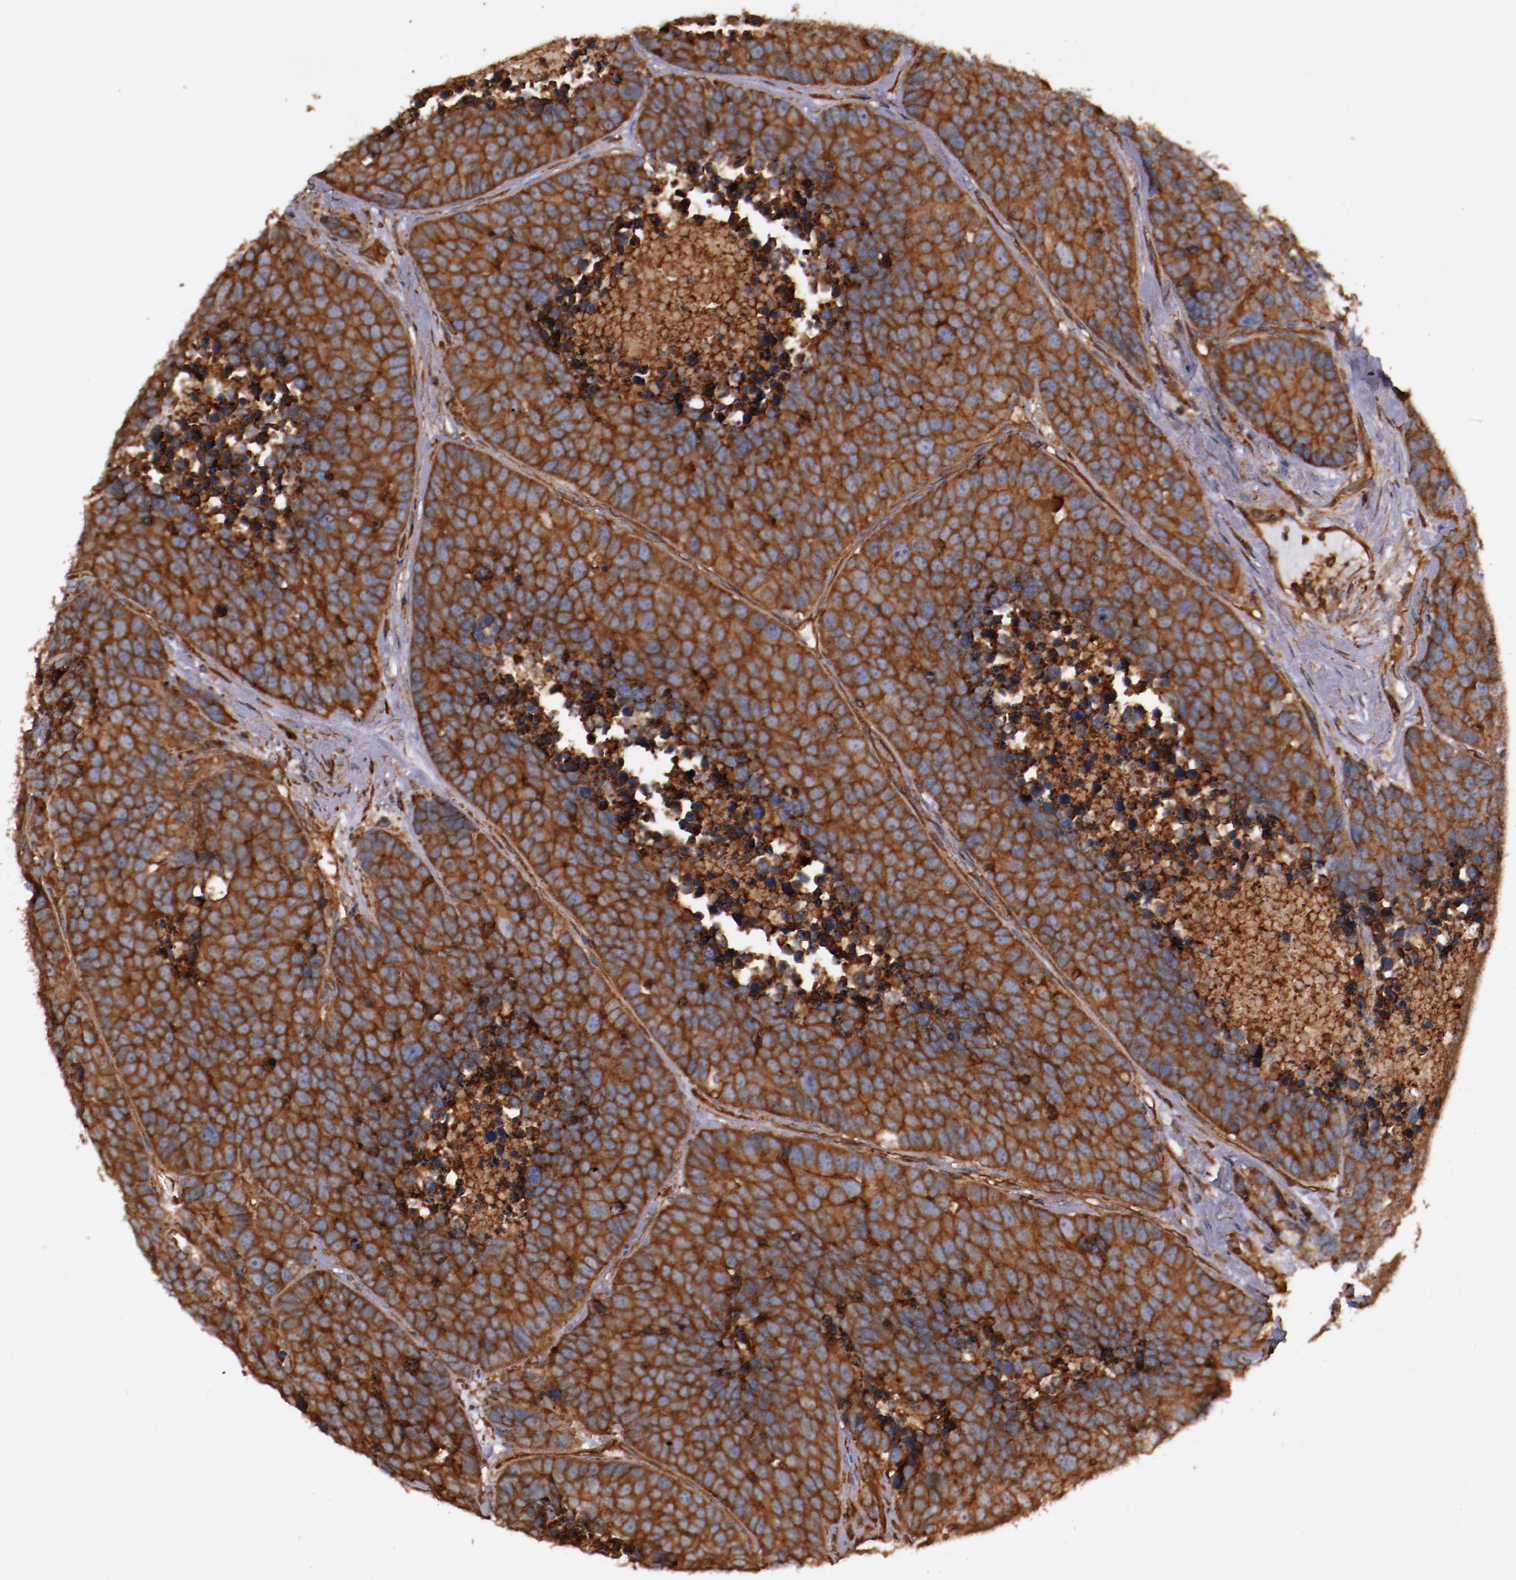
{"staining": {"intensity": "strong", "quantity": ">75%", "location": "cytoplasmic/membranous"}, "tissue": "carcinoid", "cell_type": "Tumor cells", "image_type": "cancer", "snomed": [{"axis": "morphology", "description": "Carcinoid, malignant, NOS"}, {"axis": "topography", "description": "Lung"}], "caption": "Immunohistochemistry (IHC) of human carcinoid demonstrates high levels of strong cytoplasmic/membranous staining in approximately >75% of tumor cells.", "gene": "TMOD3", "patient": {"sex": "male", "age": 60}}